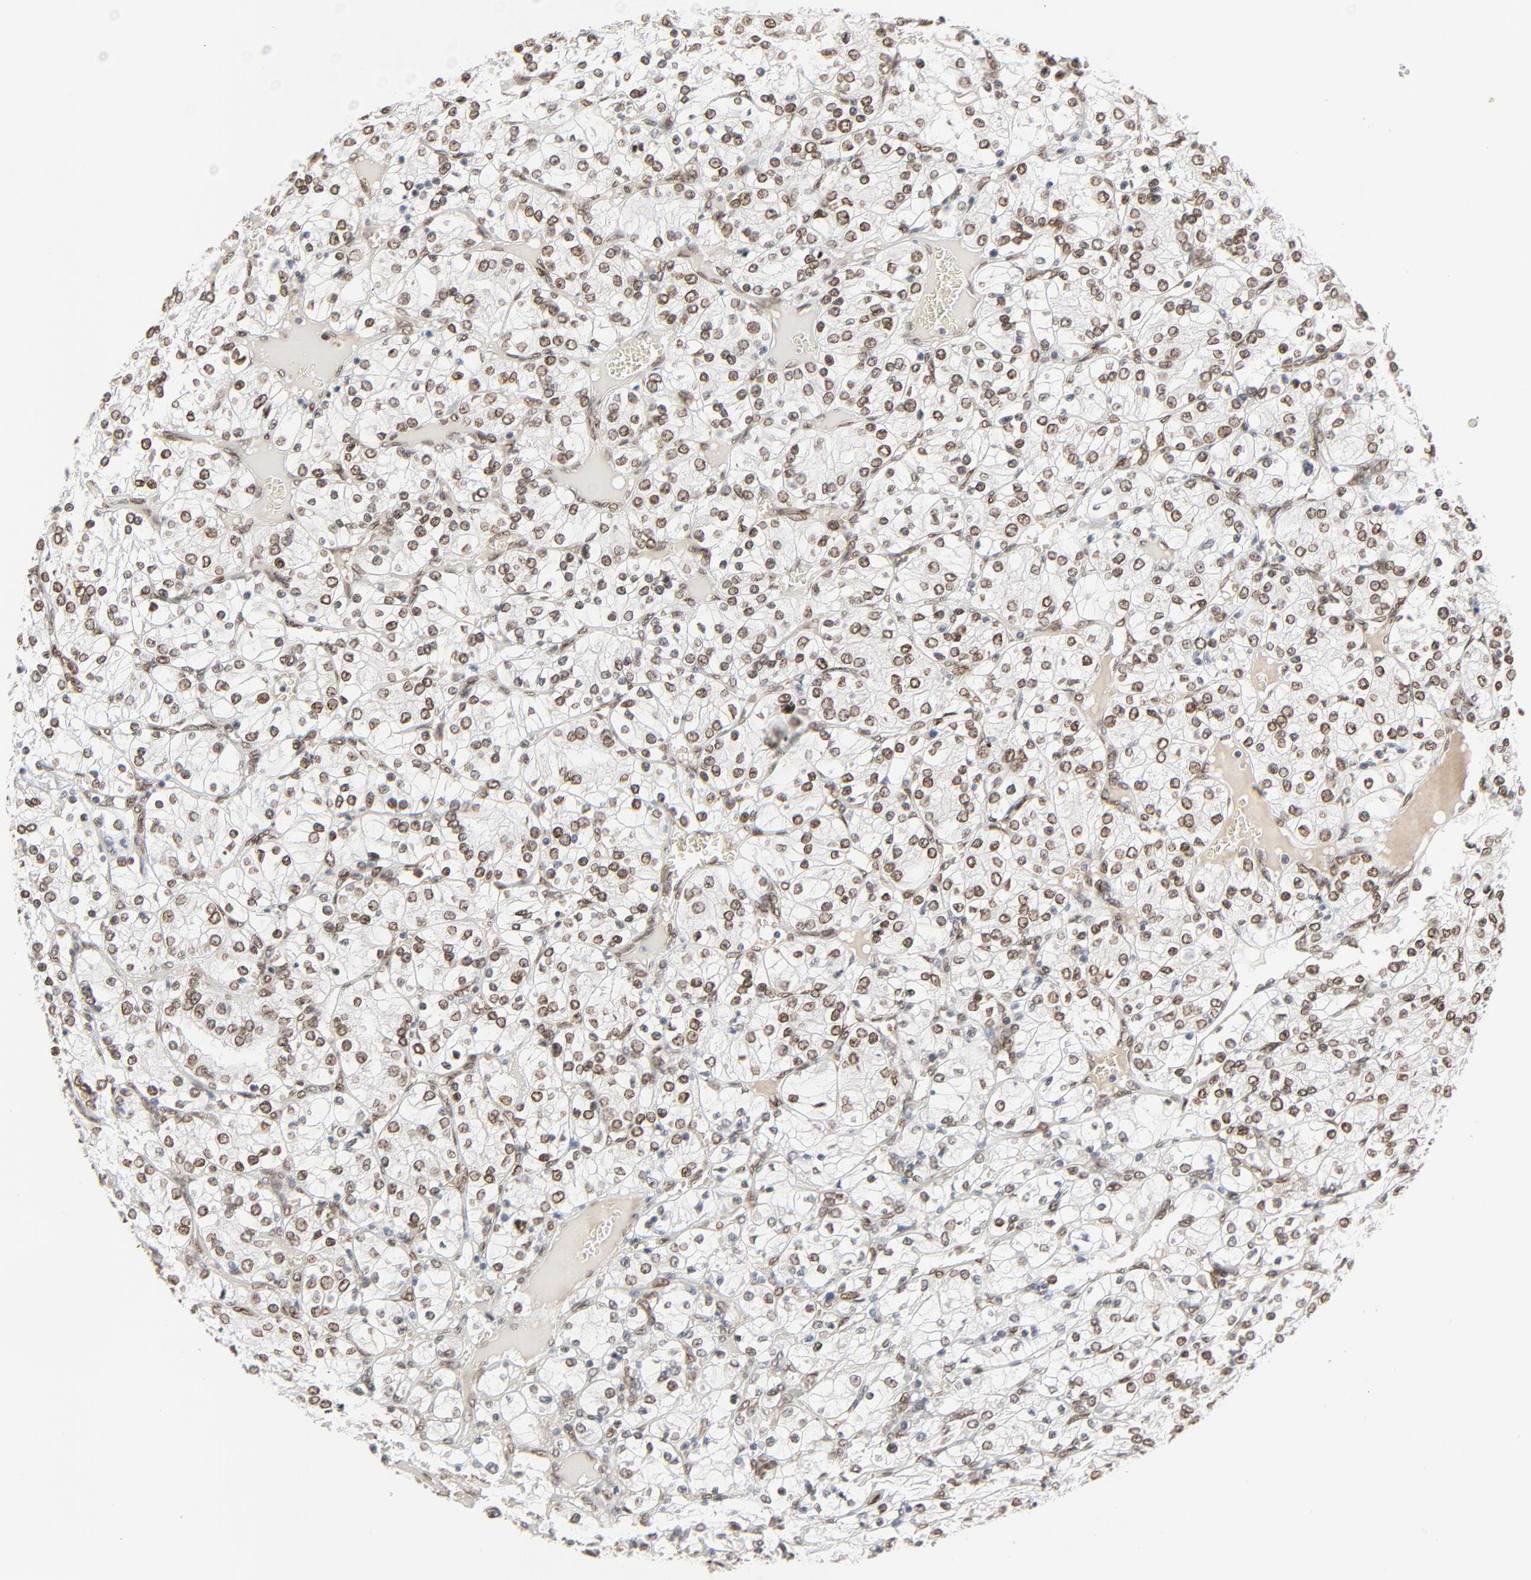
{"staining": {"intensity": "moderate", "quantity": ">75%", "location": "nuclear"}, "tissue": "renal cancer", "cell_type": "Tumor cells", "image_type": "cancer", "snomed": [{"axis": "morphology", "description": "Adenocarcinoma, NOS"}, {"axis": "topography", "description": "Kidney"}], "caption": "Brown immunohistochemical staining in renal cancer demonstrates moderate nuclear expression in about >75% of tumor cells. Nuclei are stained in blue.", "gene": "CUX1", "patient": {"sex": "female", "age": 62}}